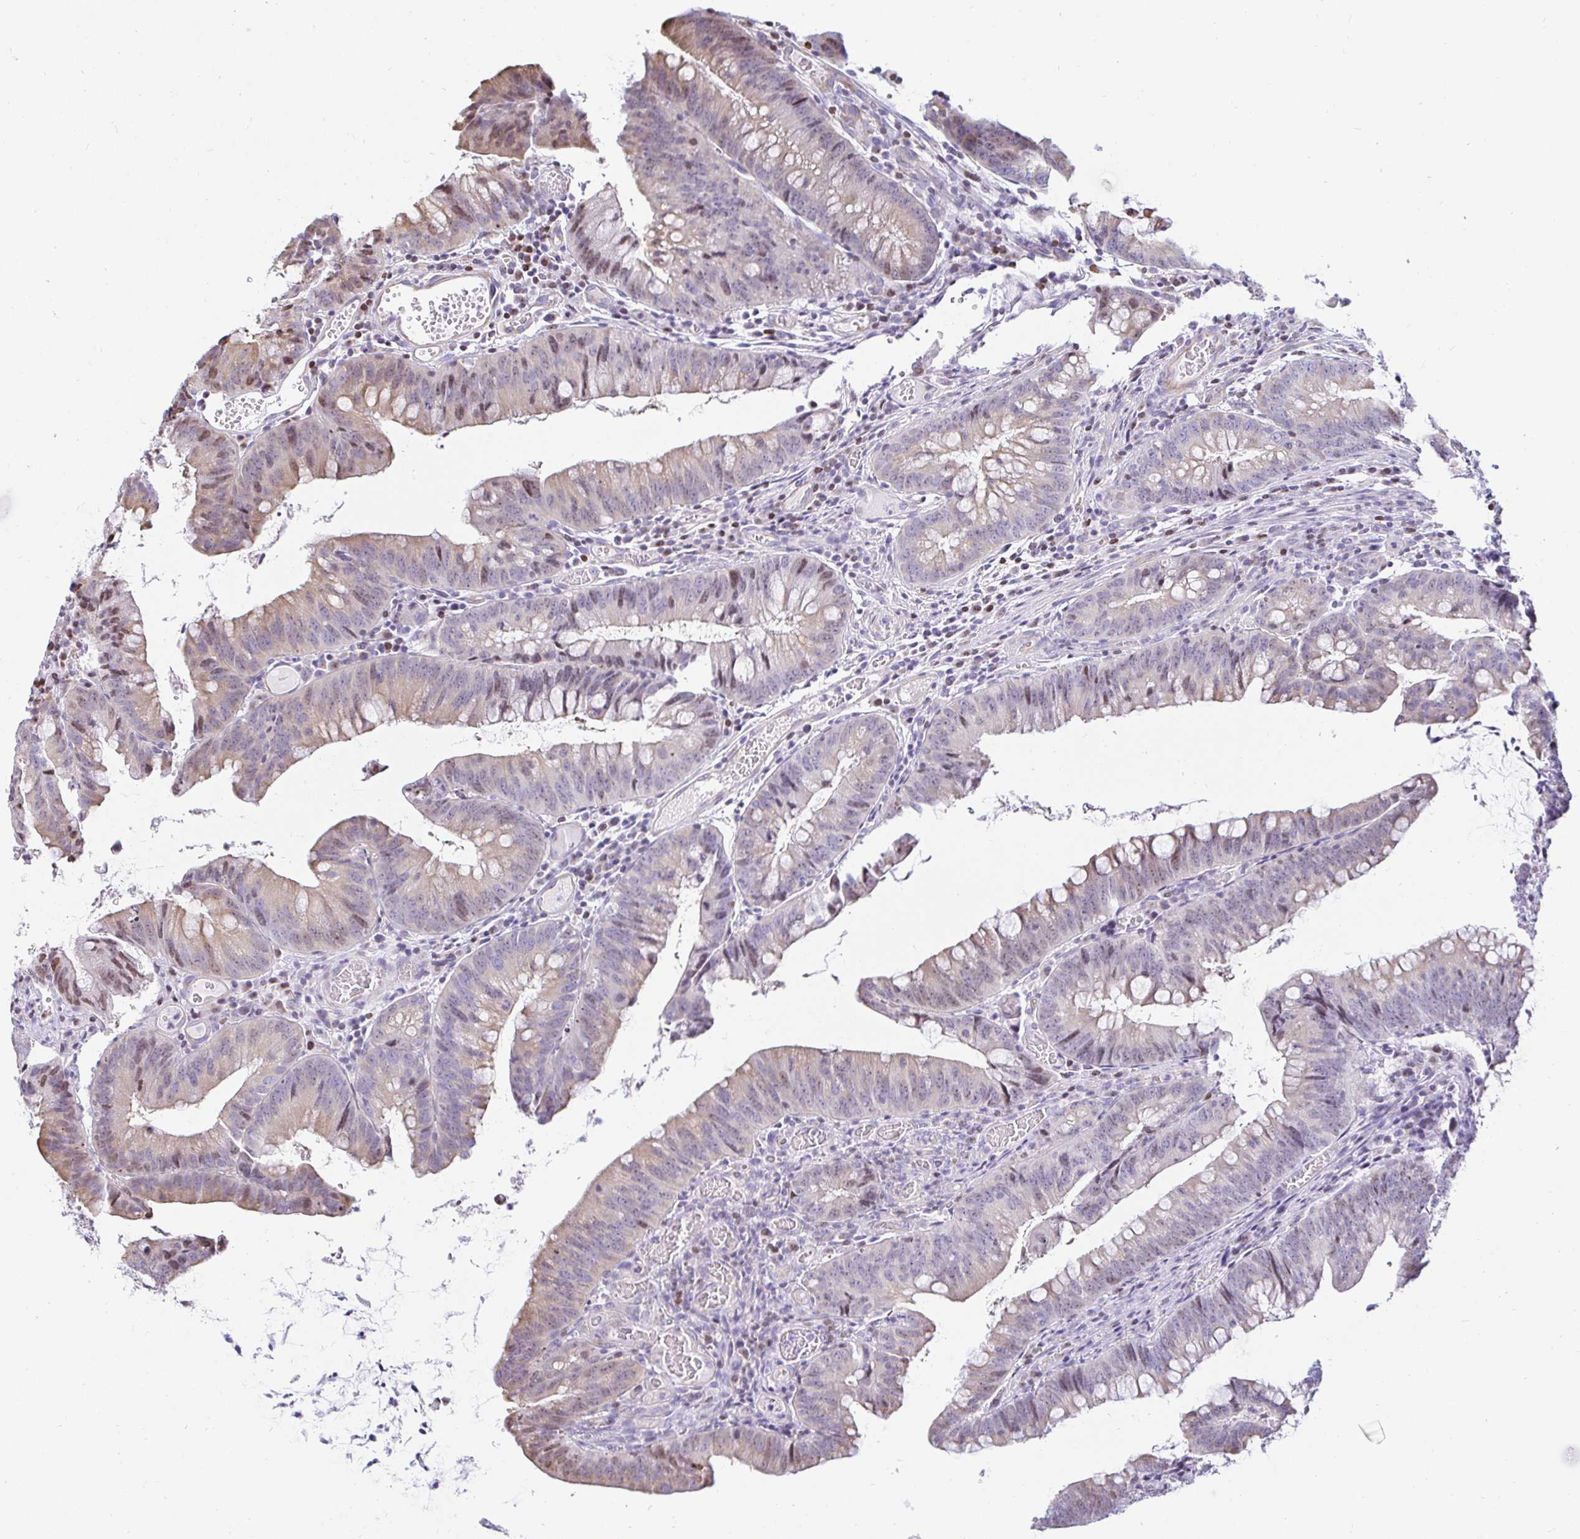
{"staining": {"intensity": "weak", "quantity": "25%-75%", "location": "cytoplasmic/membranous,nuclear"}, "tissue": "colorectal cancer", "cell_type": "Tumor cells", "image_type": "cancer", "snomed": [{"axis": "morphology", "description": "Adenocarcinoma, NOS"}, {"axis": "topography", "description": "Colon"}], "caption": "Protein analysis of colorectal adenocarcinoma tissue exhibits weak cytoplasmic/membranous and nuclear positivity in about 25%-75% of tumor cells. (brown staining indicates protein expression, while blue staining denotes nuclei).", "gene": "CAPSL", "patient": {"sex": "male", "age": 62}}